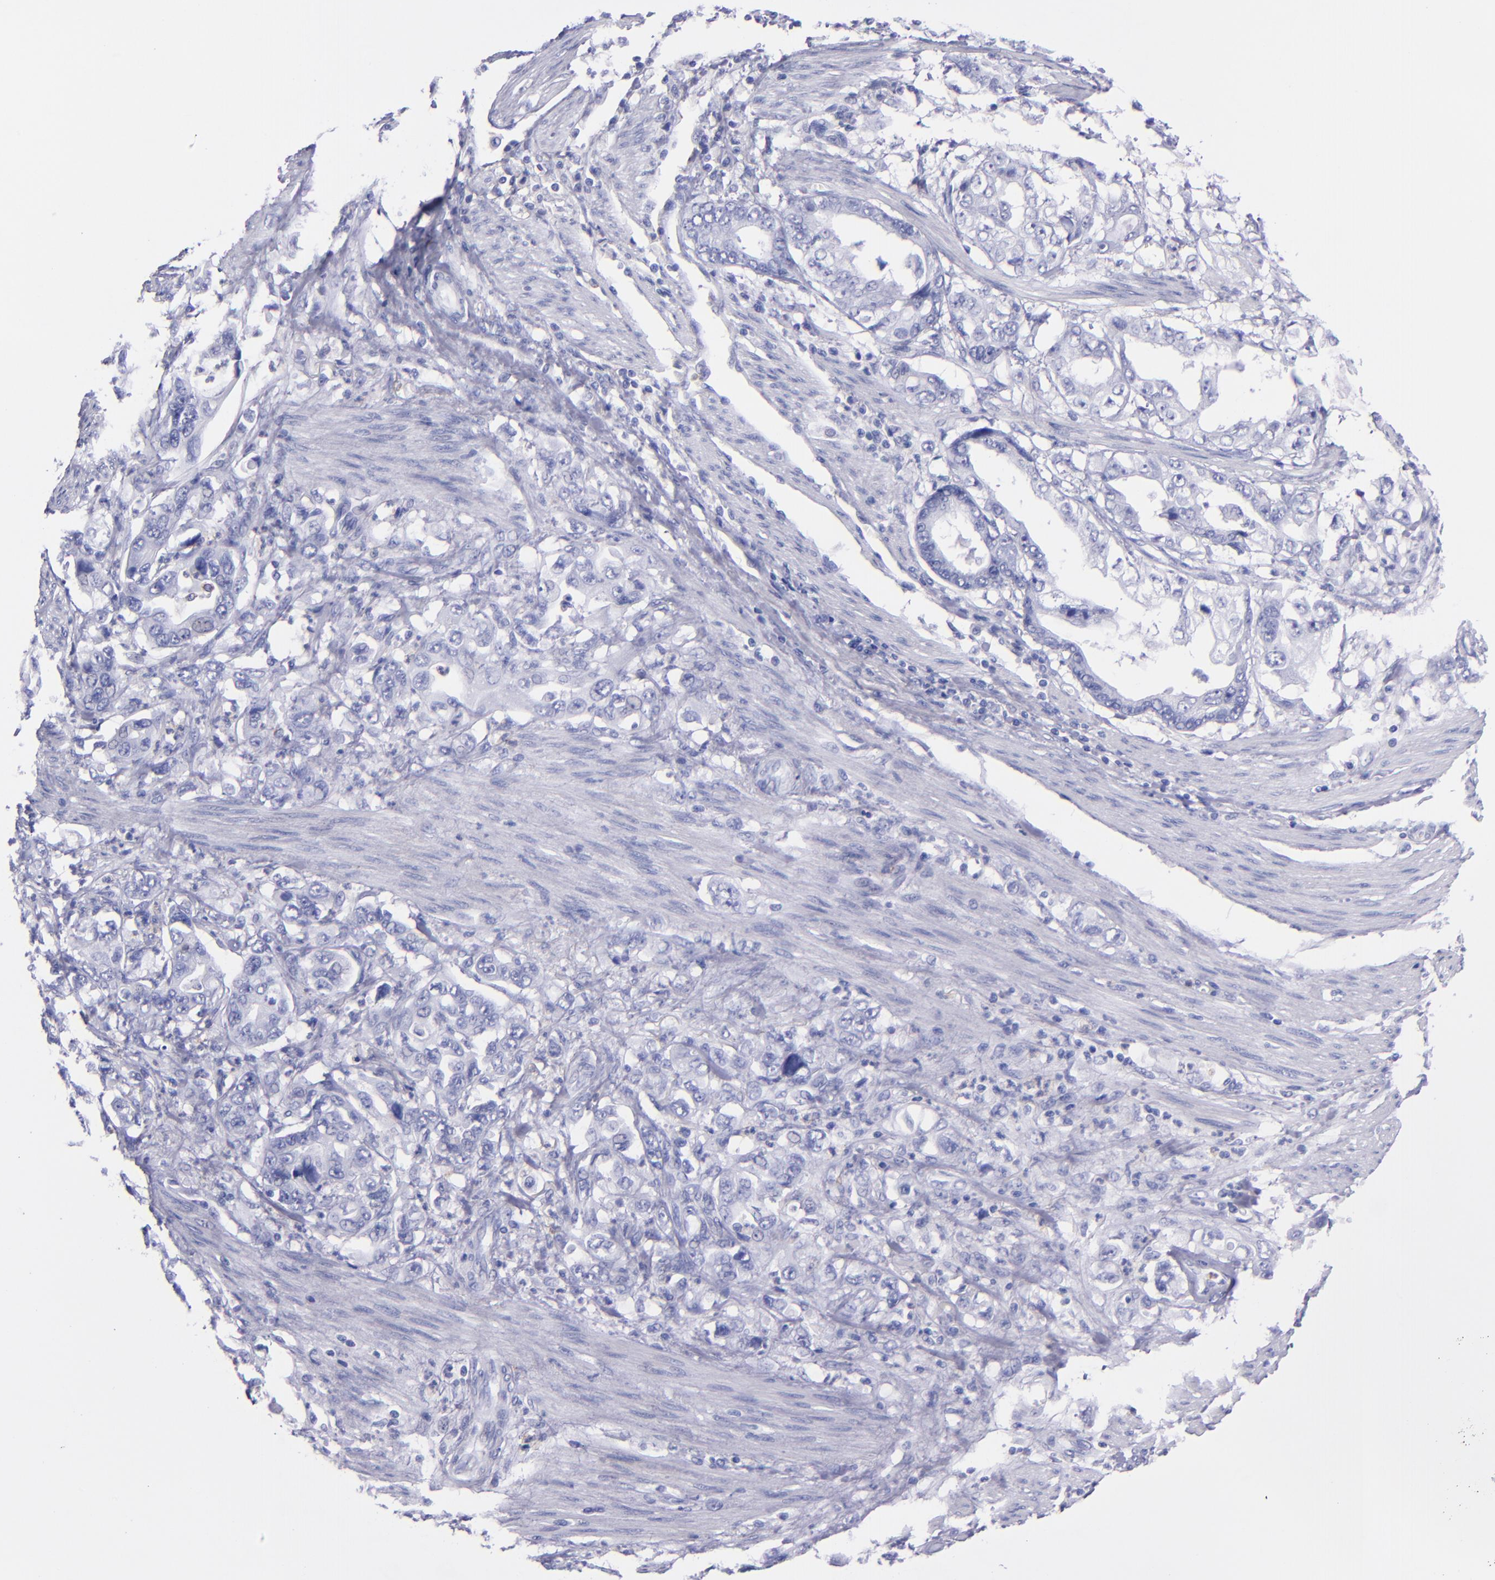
{"staining": {"intensity": "negative", "quantity": "none", "location": "none"}, "tissue": "stomach cancer", "cell_type": "Tumor cells", "image_type": "cancer", "snomed": [{"axis": "morphology", "description": "Adenocarcinoma, NOS"}, {"axis": "topography", "description": "Pancreas"}, {"axis": "topography", "description": "Stomach, upper"}], "caption": "This is an IHC photomicrograph of adenocarcinoma (stomach). There is no positivity in tumor cells.", "gene": "CR1", "patient": {"sex": "male", "age": 77}}